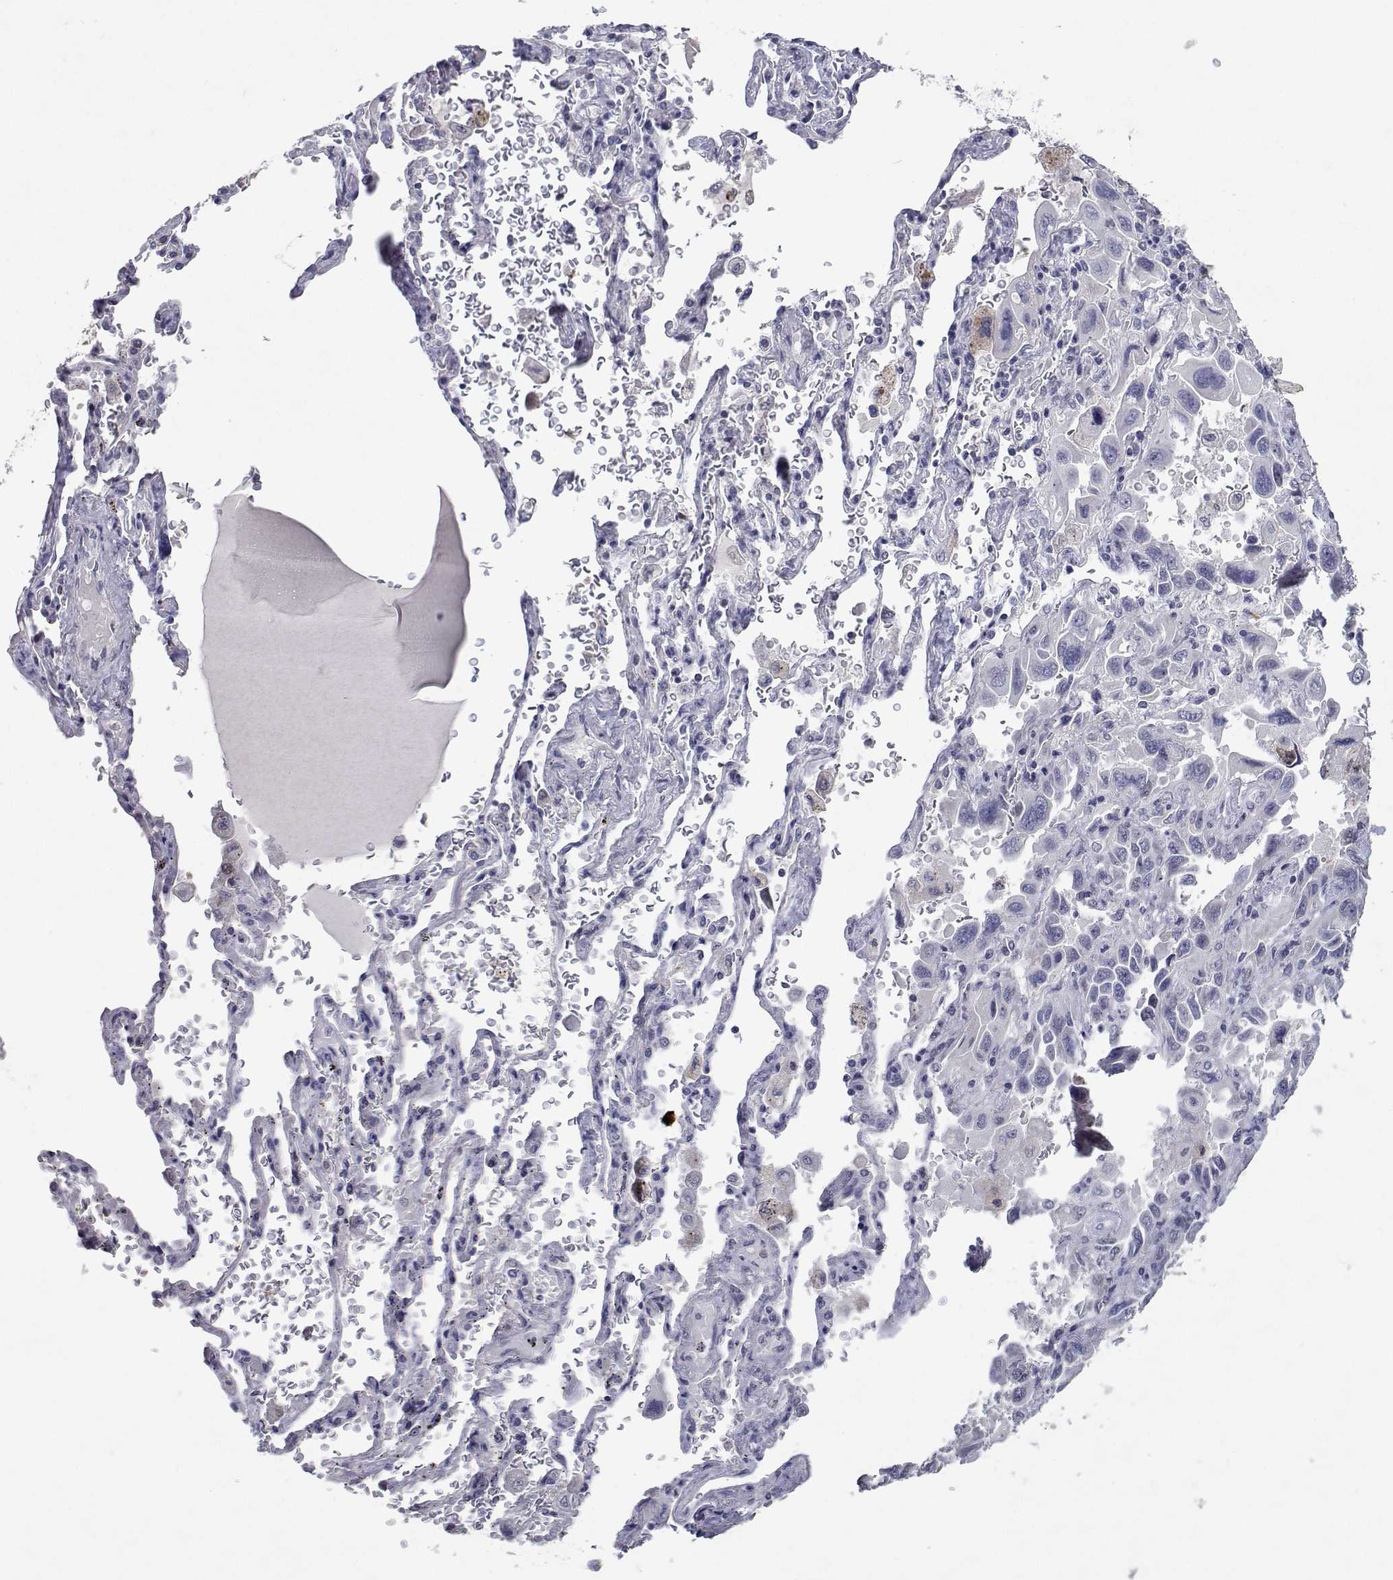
{"staining": {"intensity": "negative", "quantity": "none", "location": "none"}, "tissue": "lung cancer", "cell_type": "Tumor cells", "image_type": "cancer", "snomed": [{"axis": "morphology", "description": "Adenocarcinoma, NOS"}, {"axis": "topography", "description": "Lung"}], "caption": "Tumor cells show no significant protein positivity in lung adenocarcinoma.", "gene": "RBPJL", "patient": {"sex": "male", "age": 64}}